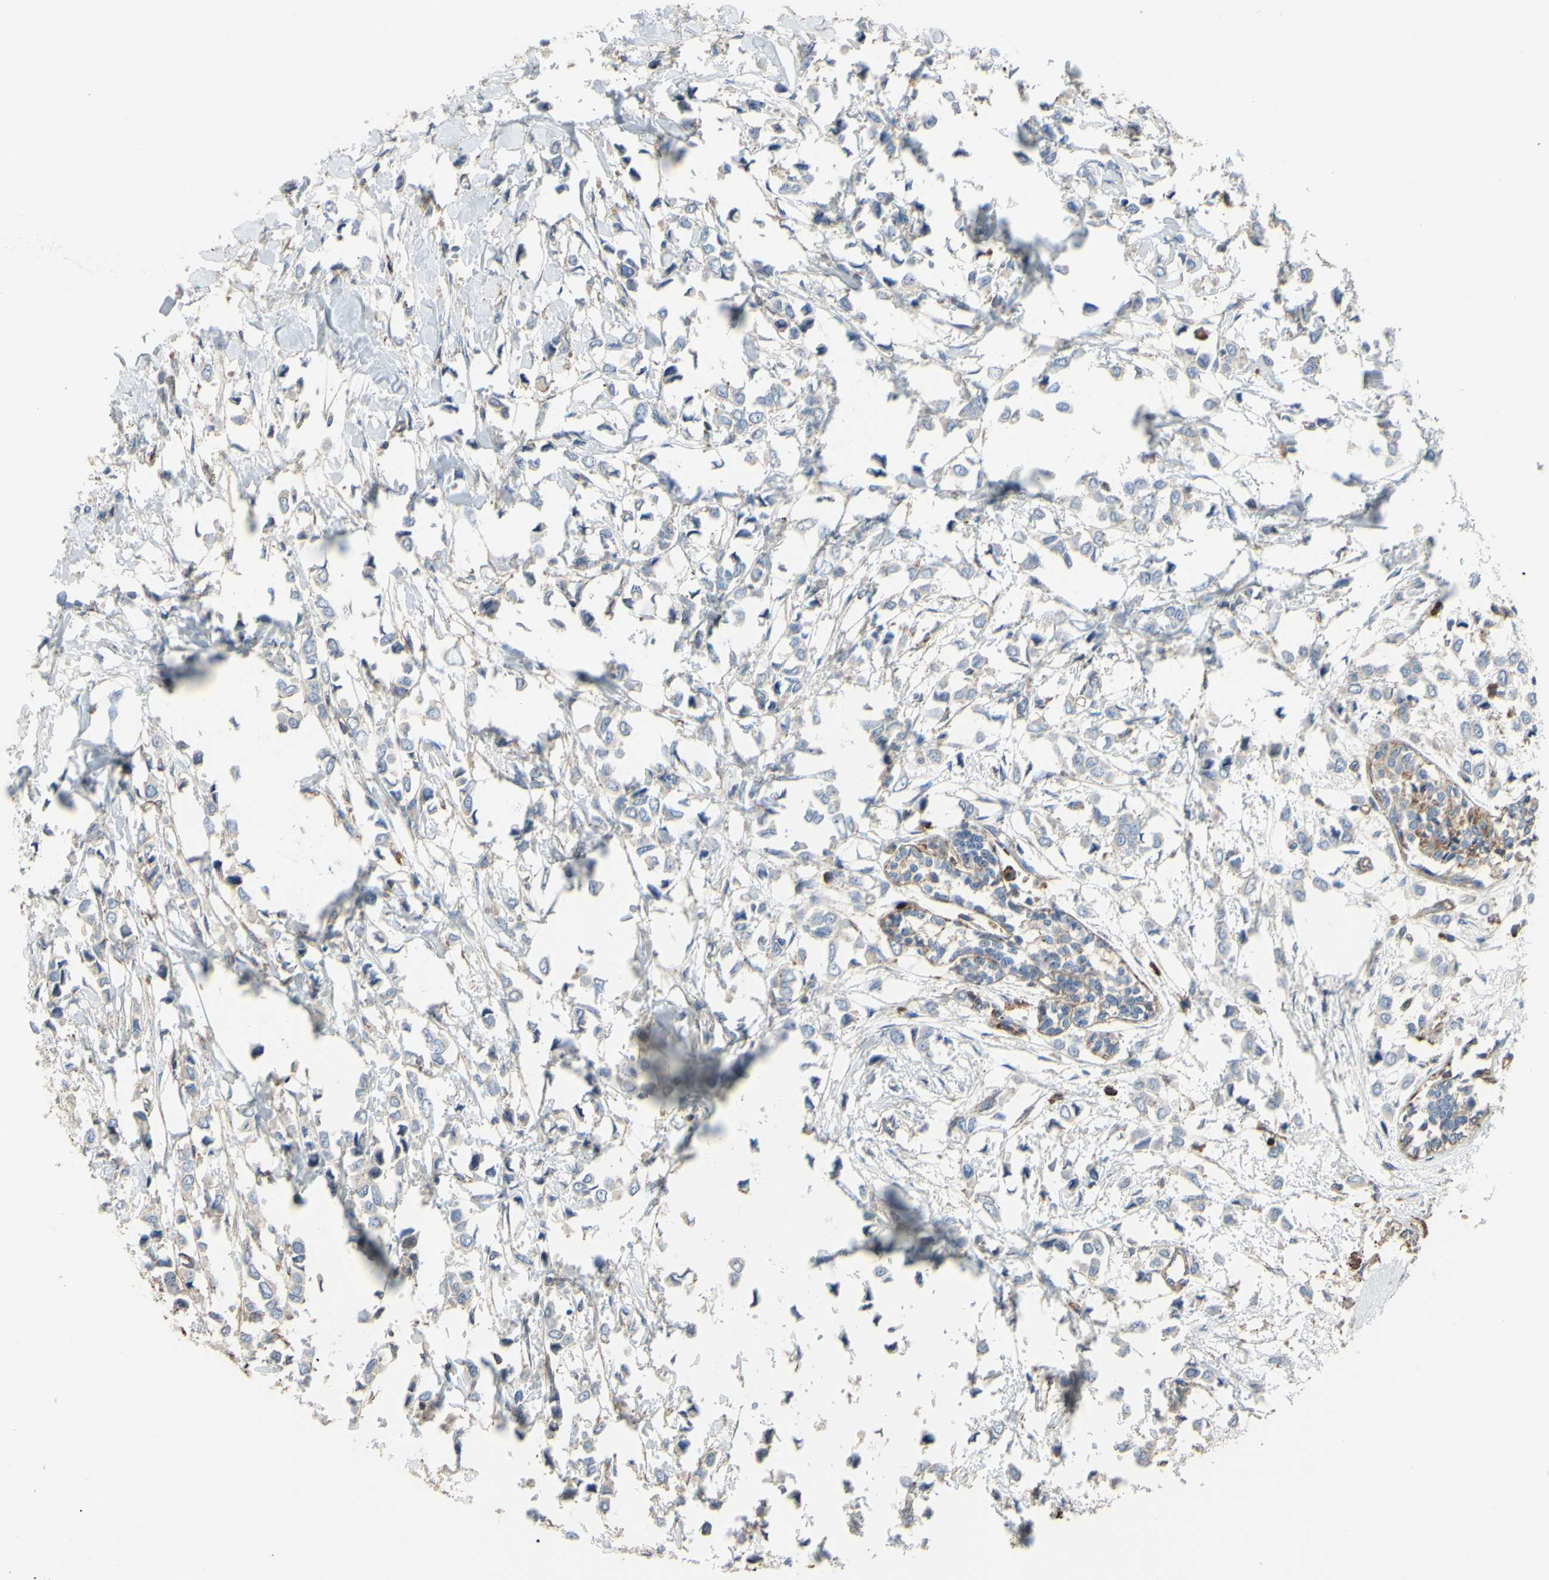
{"staining": {"intensity": "weak", "quantity": "<25%", "location": "cytoplasmic/membranous"}, "tissue": "breast cancer", "cell_type": "Tumor cells", "image_type": "cancer", "snomed": [{"axis": "morphology", "description": "Lobular carcinoma"}, {"axis": "topography", "description": "Breast"}], "caption": "Histopathology image shows no protein expression in tumor cells of breast lobular carcinoma tissue.", "gene": "BECN1", "patient": {"sex": "female", "age": 51}}